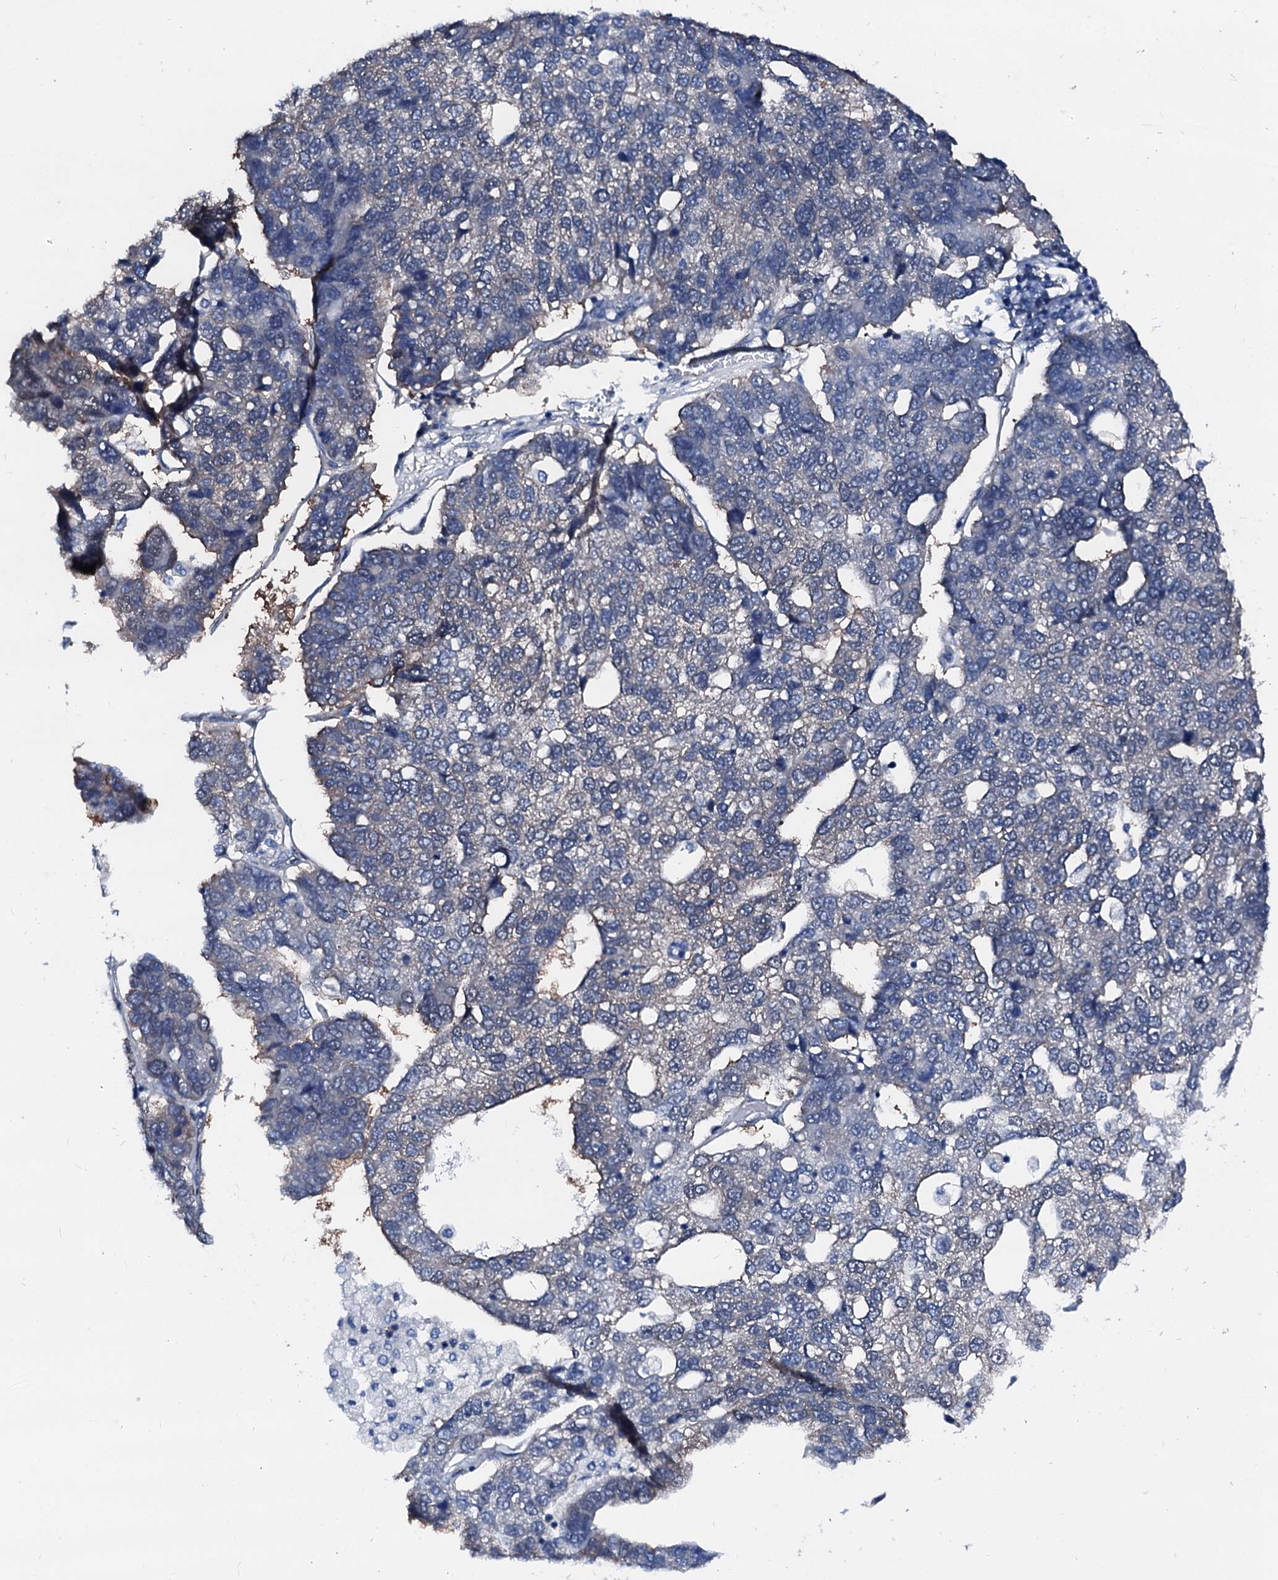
{"staining": {"intensity": "negative", "quantity": "none", "location": "none"}, "tissue": "pancreatic cancer", "cell_type": "Tumor cells", "image_type": "cancer", "snomed": [{"axis": "morphology", "description": "Adenocarcinoma, NOS"}, {"axis": "topography", "description": "Pancreas"}], "caption": "Tumor cells are negative for protein expression in human pancreatic cancer (adenocarcinoma).", "gene": "CSN2", "patient": {"sex": "female", "age": 61}}